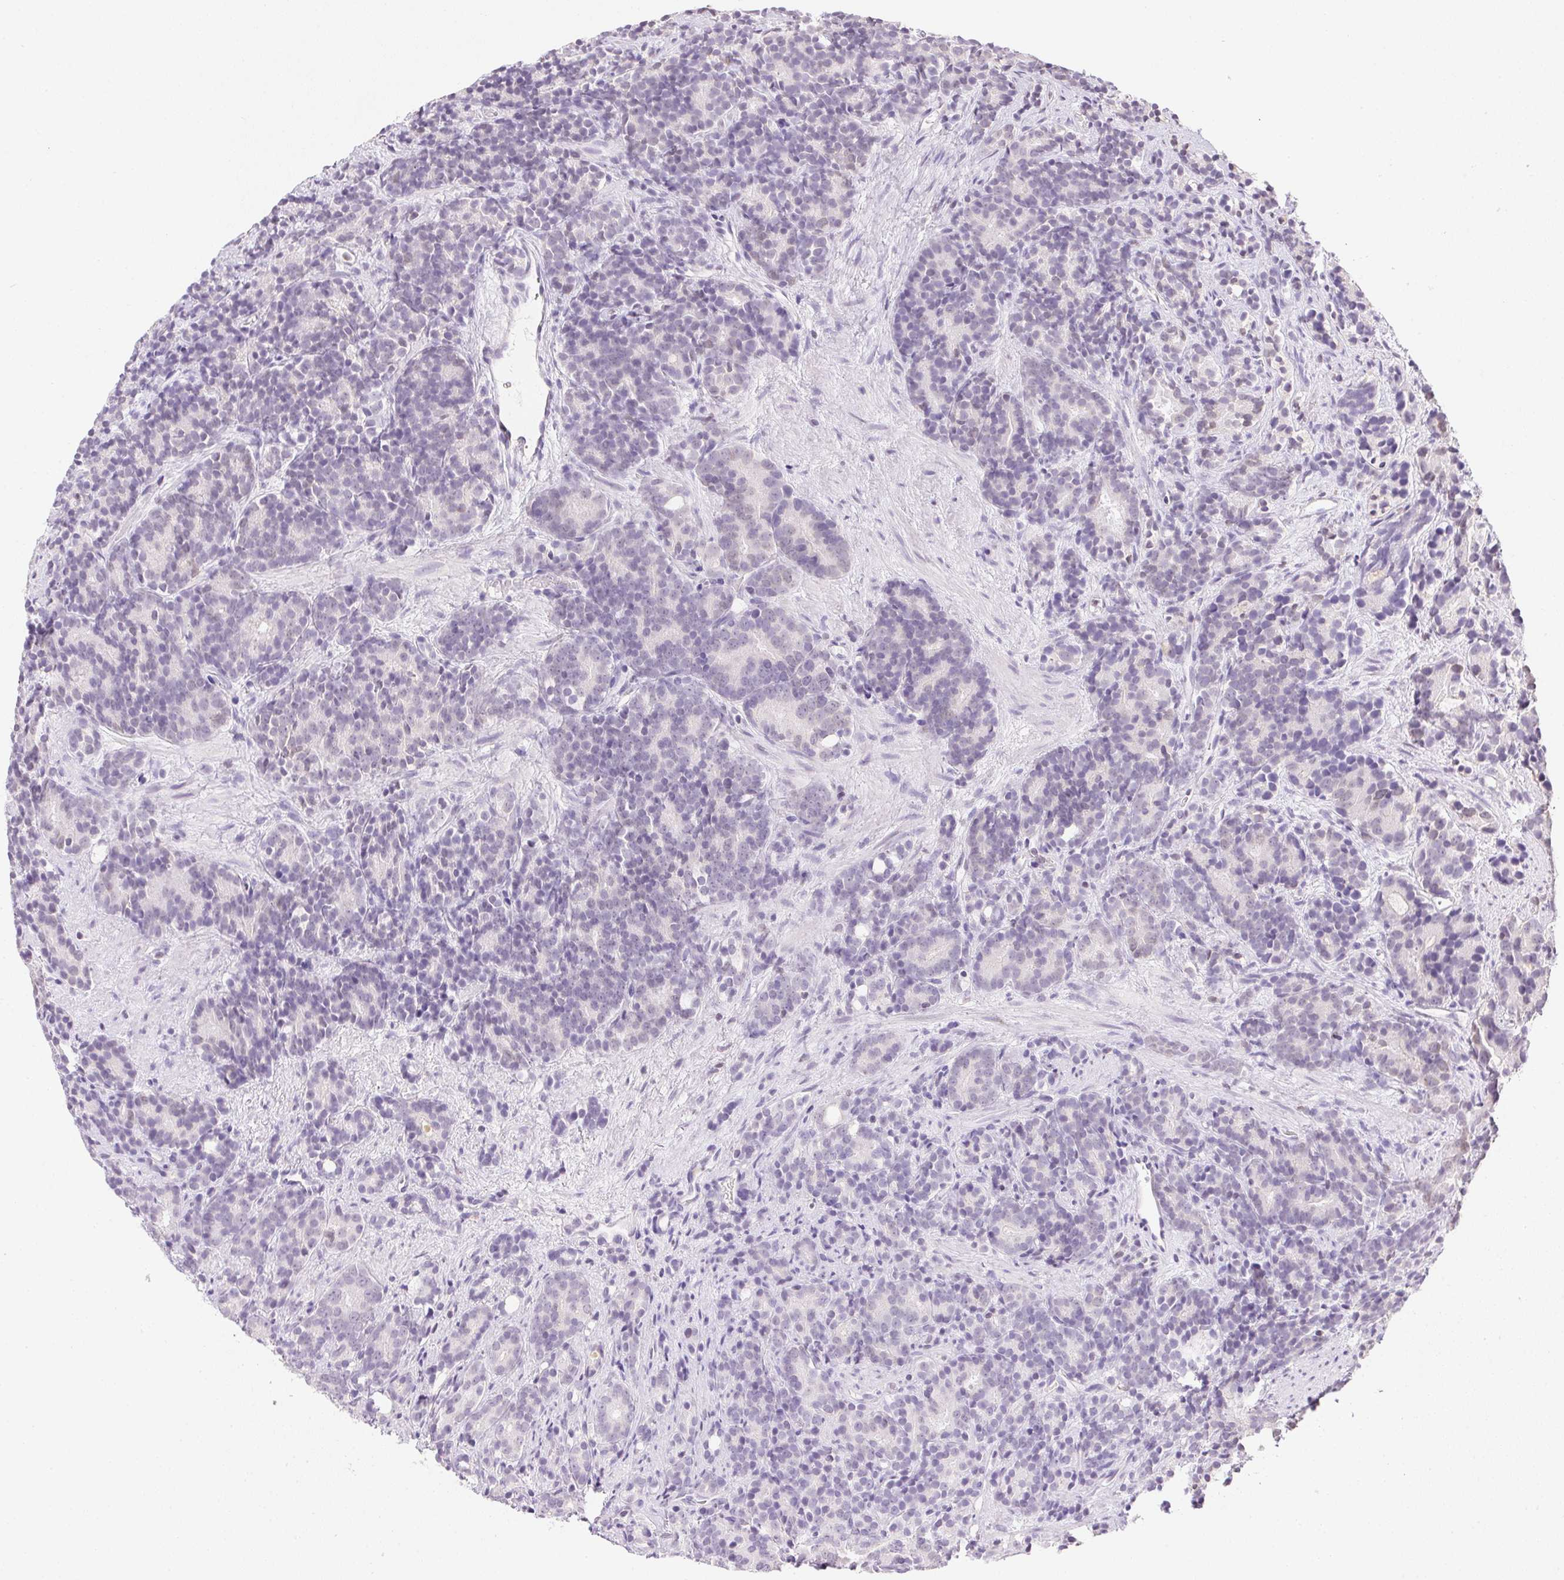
{"staining": {"intensity": "negative", "quantity": "none", "location": "none"}, "tissue": "prostate cancer", "cell_type": "Tumor cells", "image_type": "cancer", "snomed": [{"axis": "morphology", "description": "Adenocarcinoma, High grade"}, {"axis": "topography", "description": "Prostate"}], "caption": "Adenocarcinoma (high-grade) (prostate) was stained to show a protein in brown. There is no significant staining in tumor cells.", "gene": "PRL", "patient": {"sex": "male", "age": 84}}